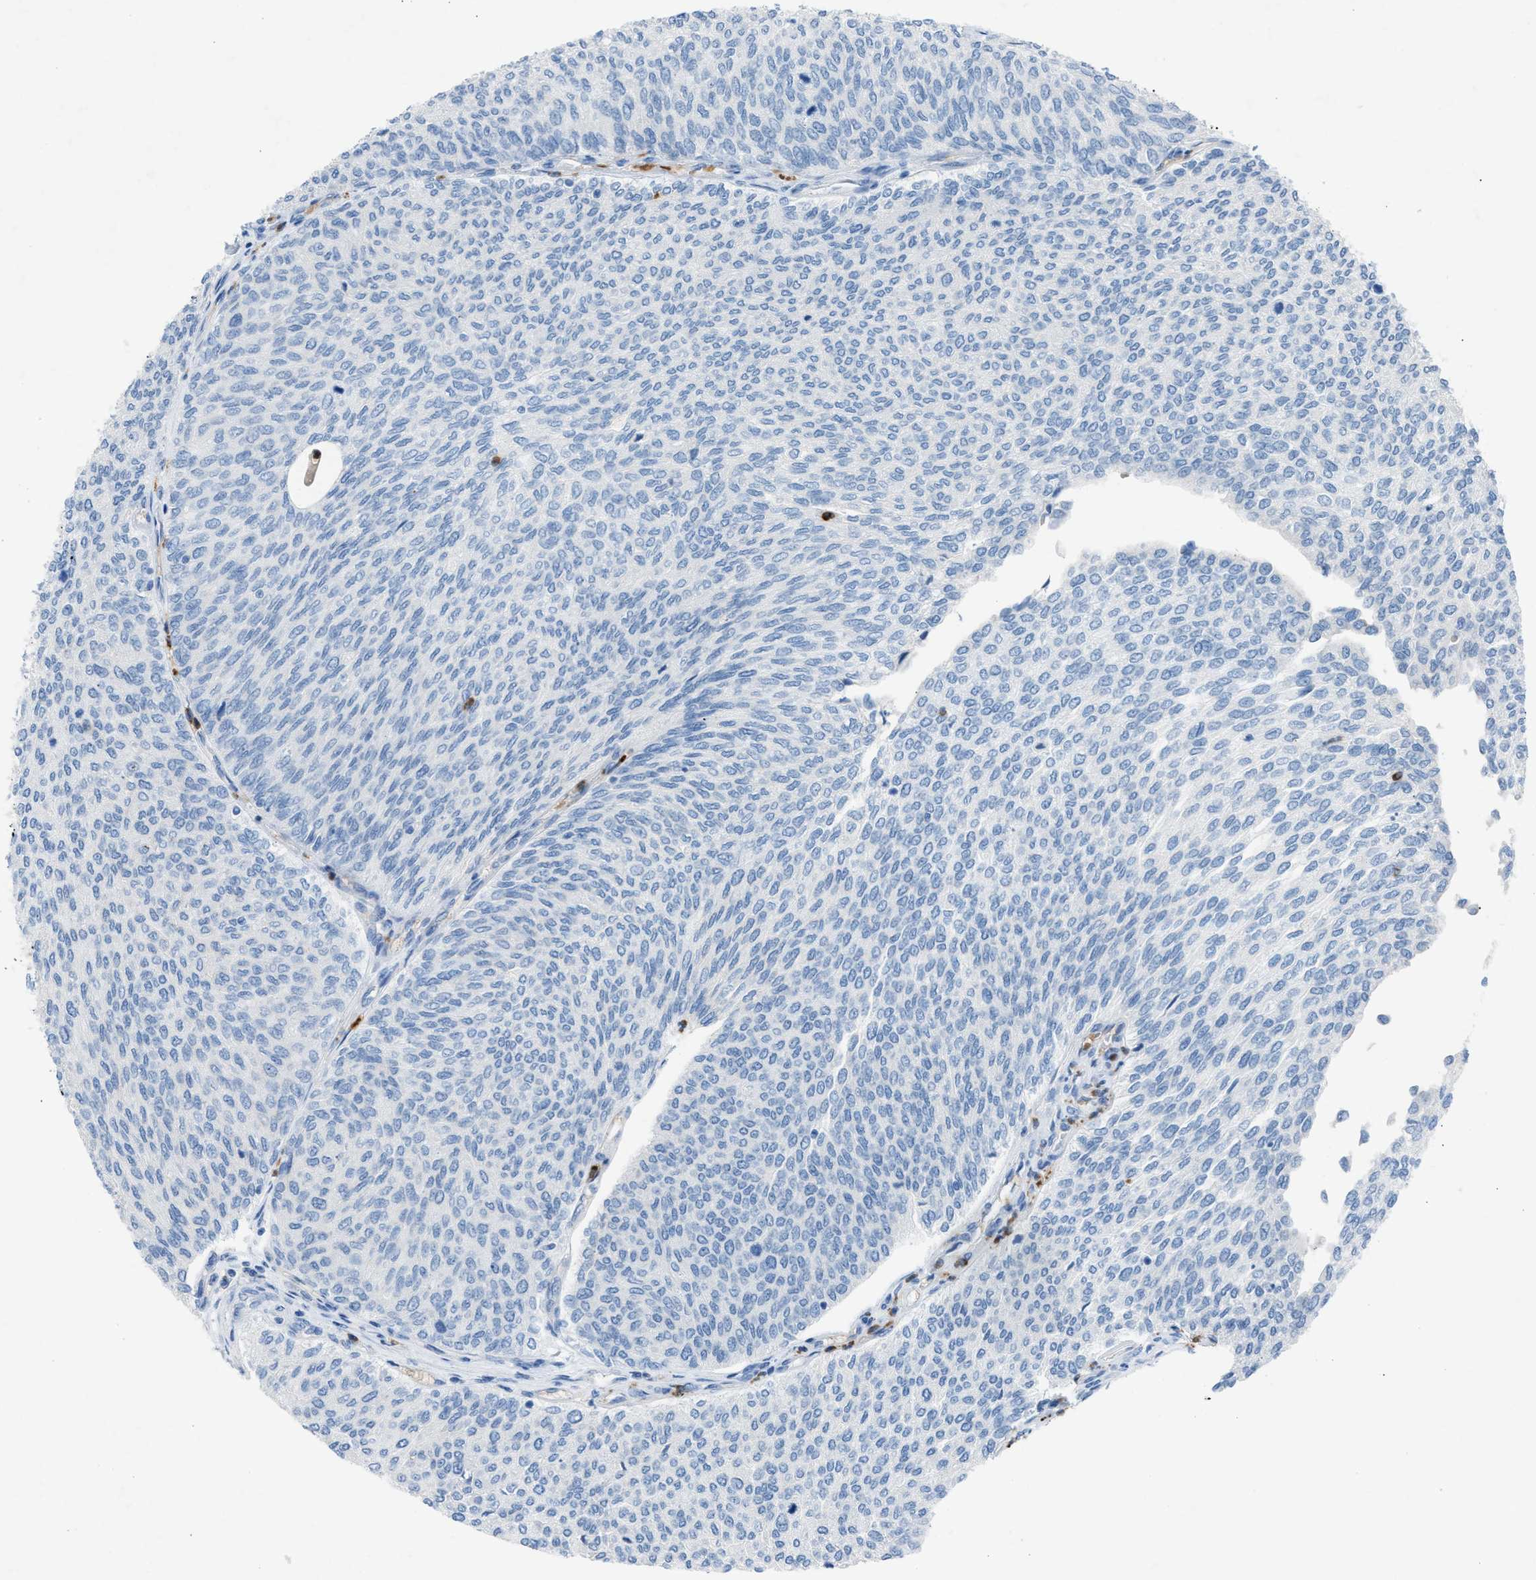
{"staining": {"intensity": "negative", "quantity": "none", "location": "none"}, "tissue": "urothelial cancer", "cell_type": "Tumor cells", "image_type": "cancer", "snomed": [{"axis": "morphology", "description": "Urothelial carcinoma, Low grade"}, {"axis": "topography", "description": "Urinary bladder"}], "caption": "DAB (3,3'-diaminobenzidine) immunohistochemical staining of urothelial cancer reveals no significant positivity in tumor cells.", "gene": "CFAP77", "patient": {"sex": "female", "age": 79}}